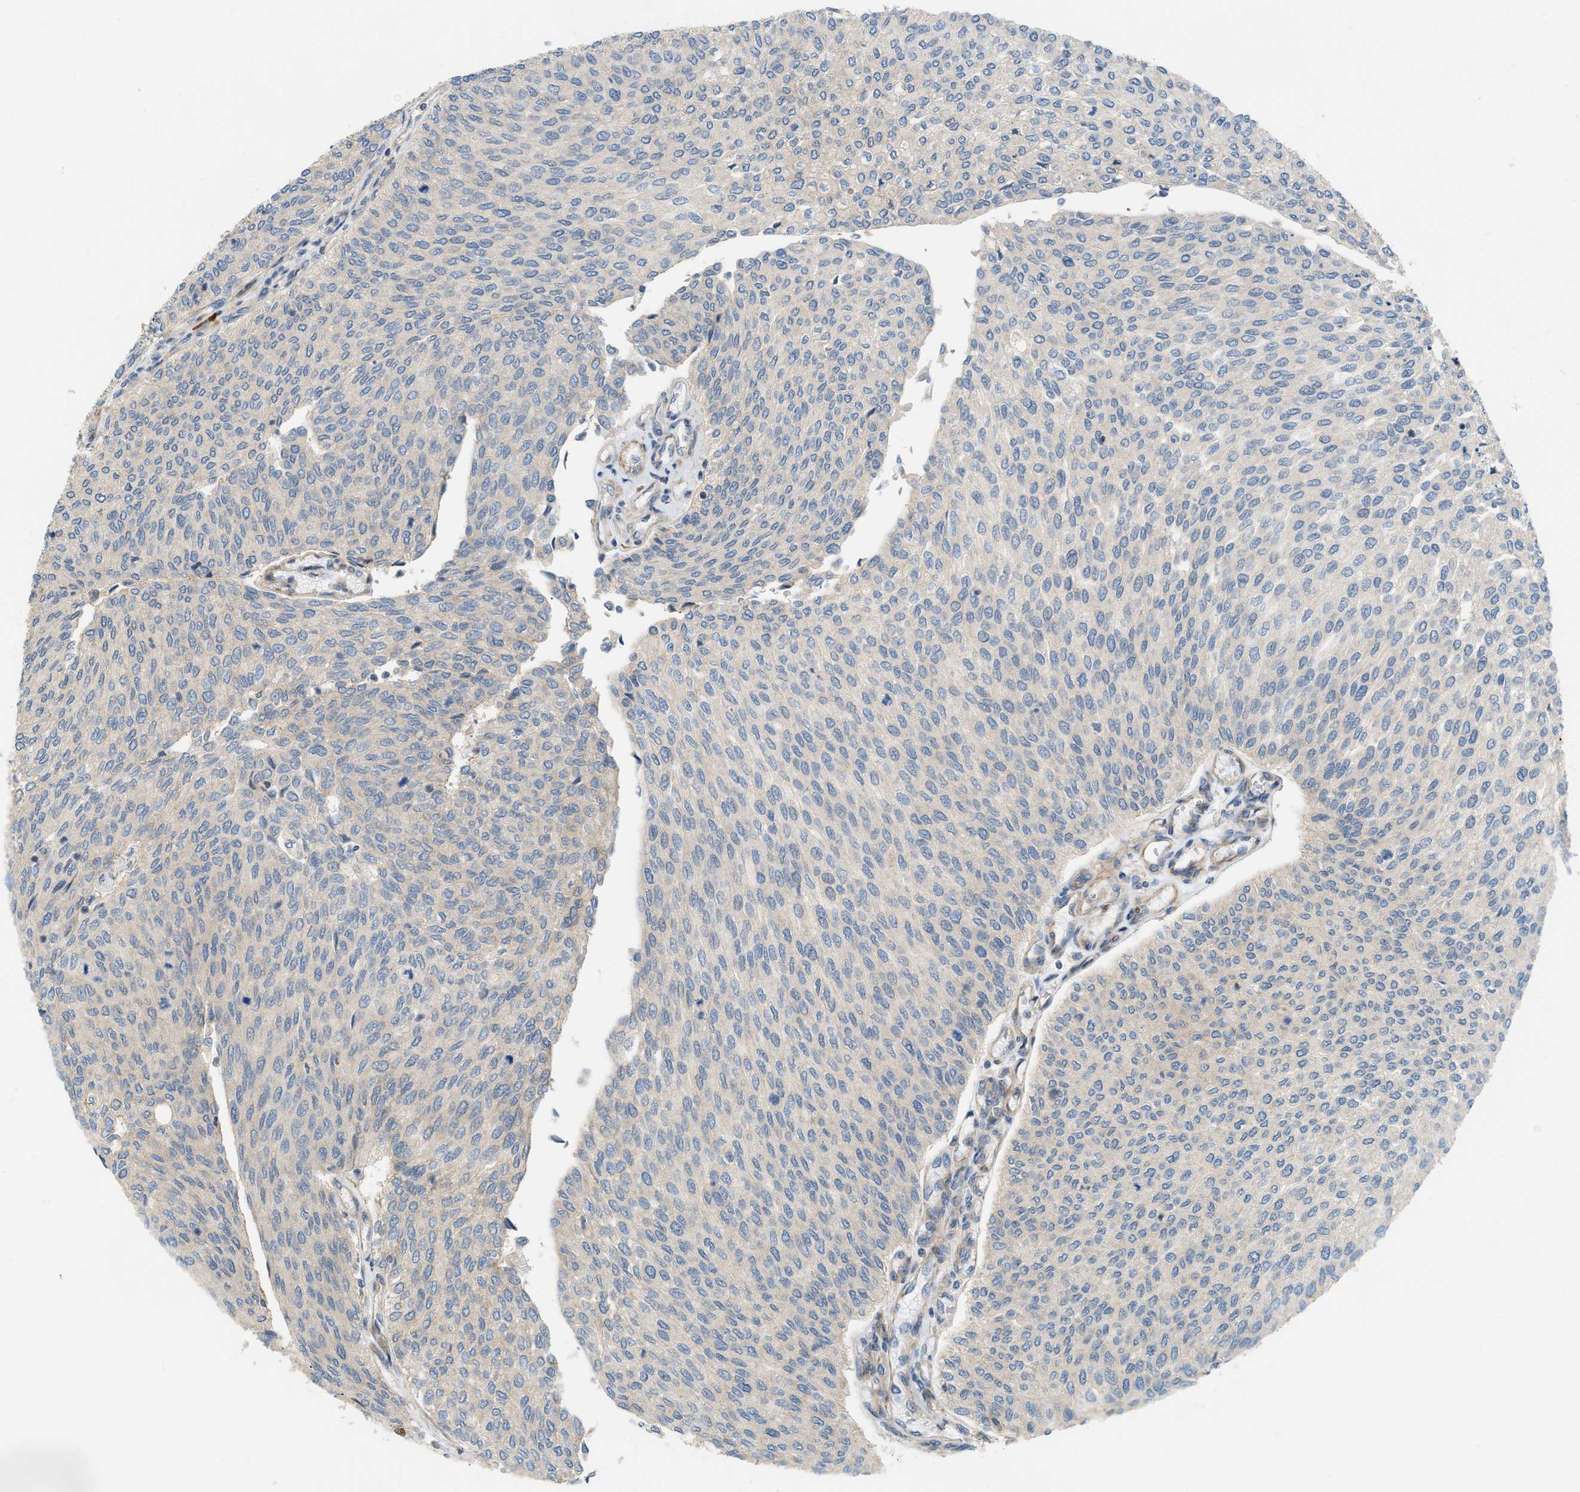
{"staining": {"intensity": "negative", "quantity": "none", "location": "none"}, "tissue": "urothelial cancer", "cell_type": "Tumor cells", "image_type": "cancer", "snomed": [{"axis": "morphology", "description": "Urothelial carcinoma, Low grade"}, {"axis": "topography", "description": "Urinary bladder"}], "caption": "IHC histopathology image of human urothelial carcinoma (low-grade) stained for a protein (brown), which demonstrates no positivity in tumor cells. (DAB immunohistochemistry with hematoxylin counter stain).", "gene": "BTN3A2", "patient": {"sex": "female", "age": 79}}